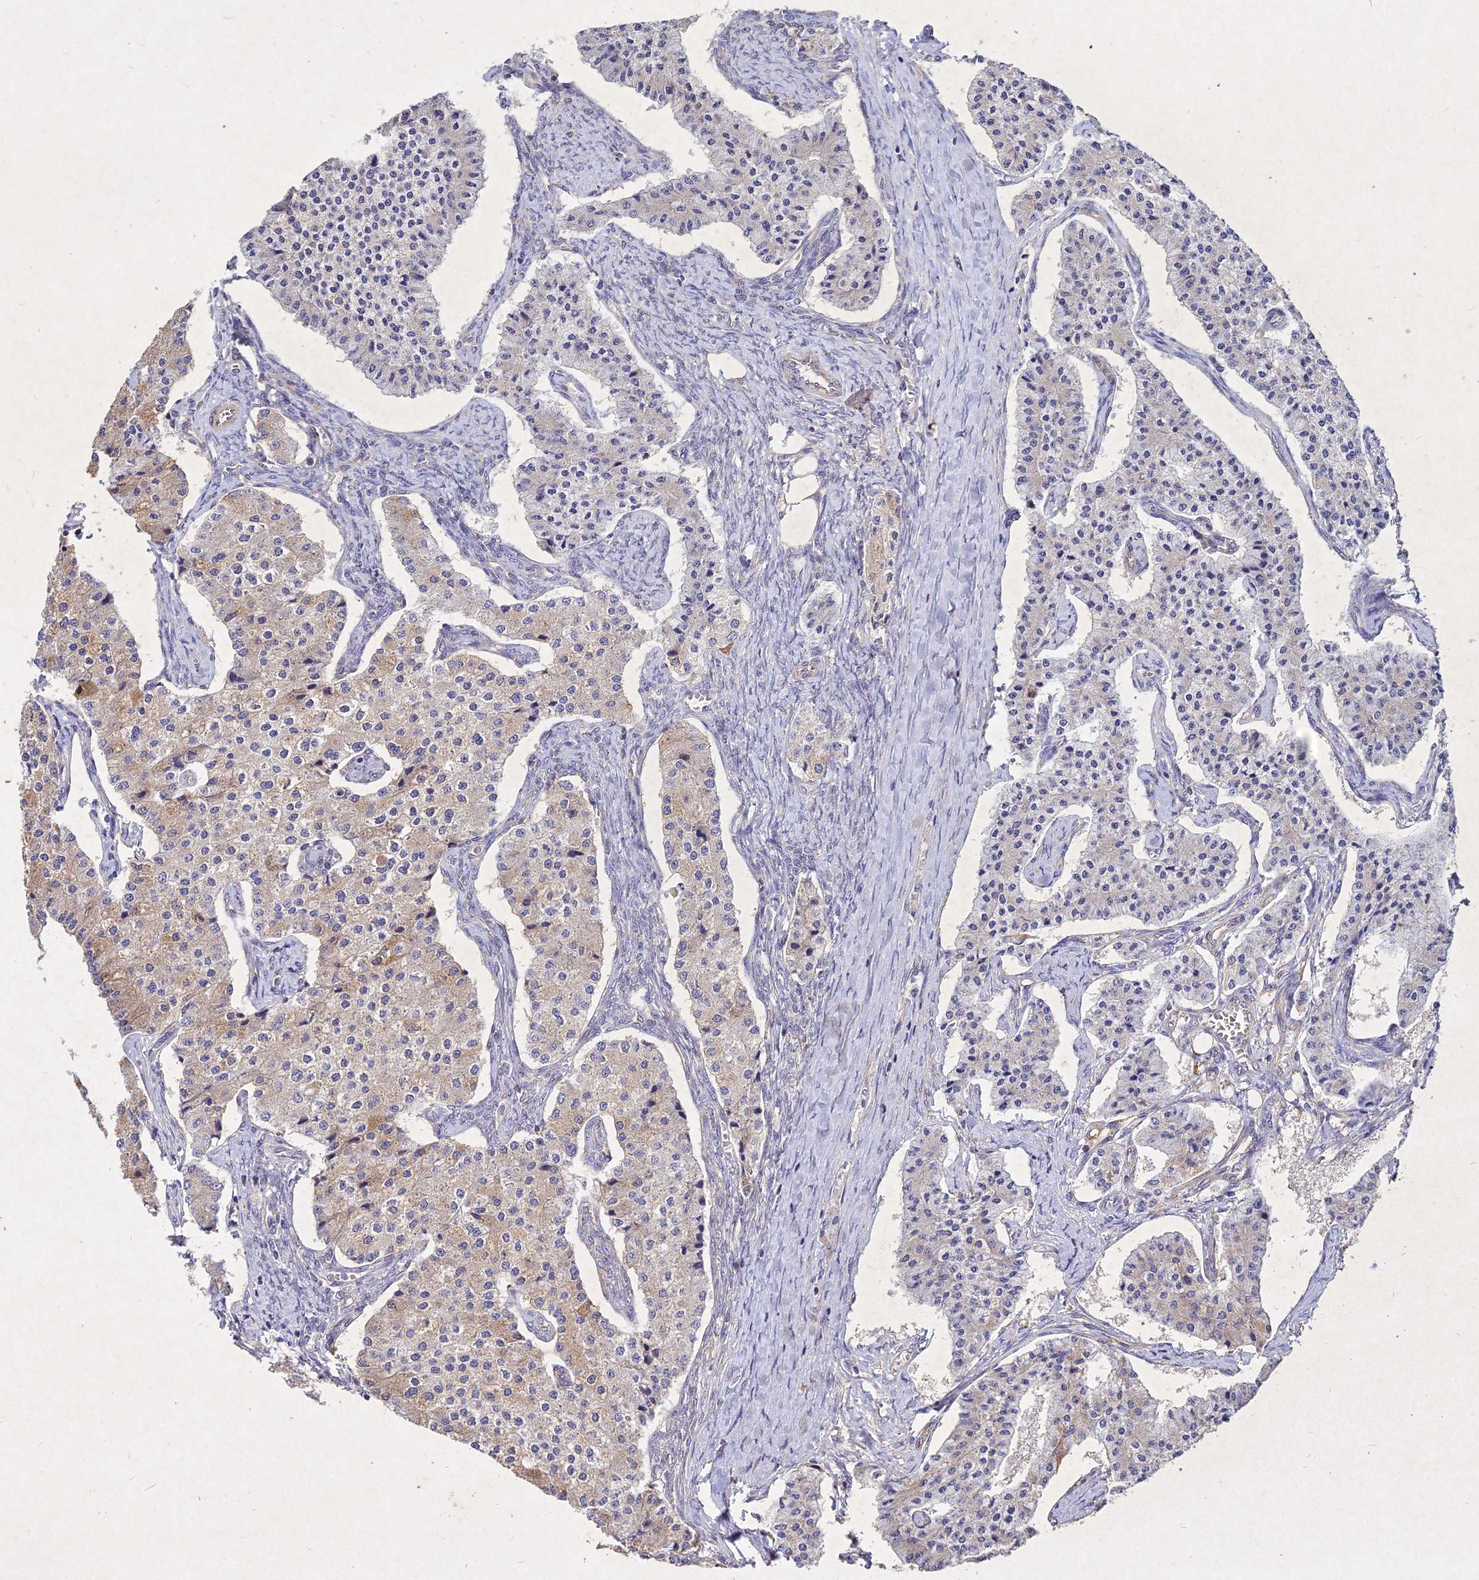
{"staining": {"intensity": "weak", "quantity": "<25%", "location": "cytoplasmic/membranous"}, "tissue": "carcinoid", "cell_type": "Tumor cells", "image_type": "cancer", "snomed": [{"axis": "morphology", "description": "Carcinoid, malignant, NOS"}, {"axis": "topography", "description": "Colon"}], "caption": "Carcinoid stained for a protein using immunohistochemistry demonstrates no staining tumor cells.", "gene": "SKA1", "patient": {"sex": "female", "age": 52}}